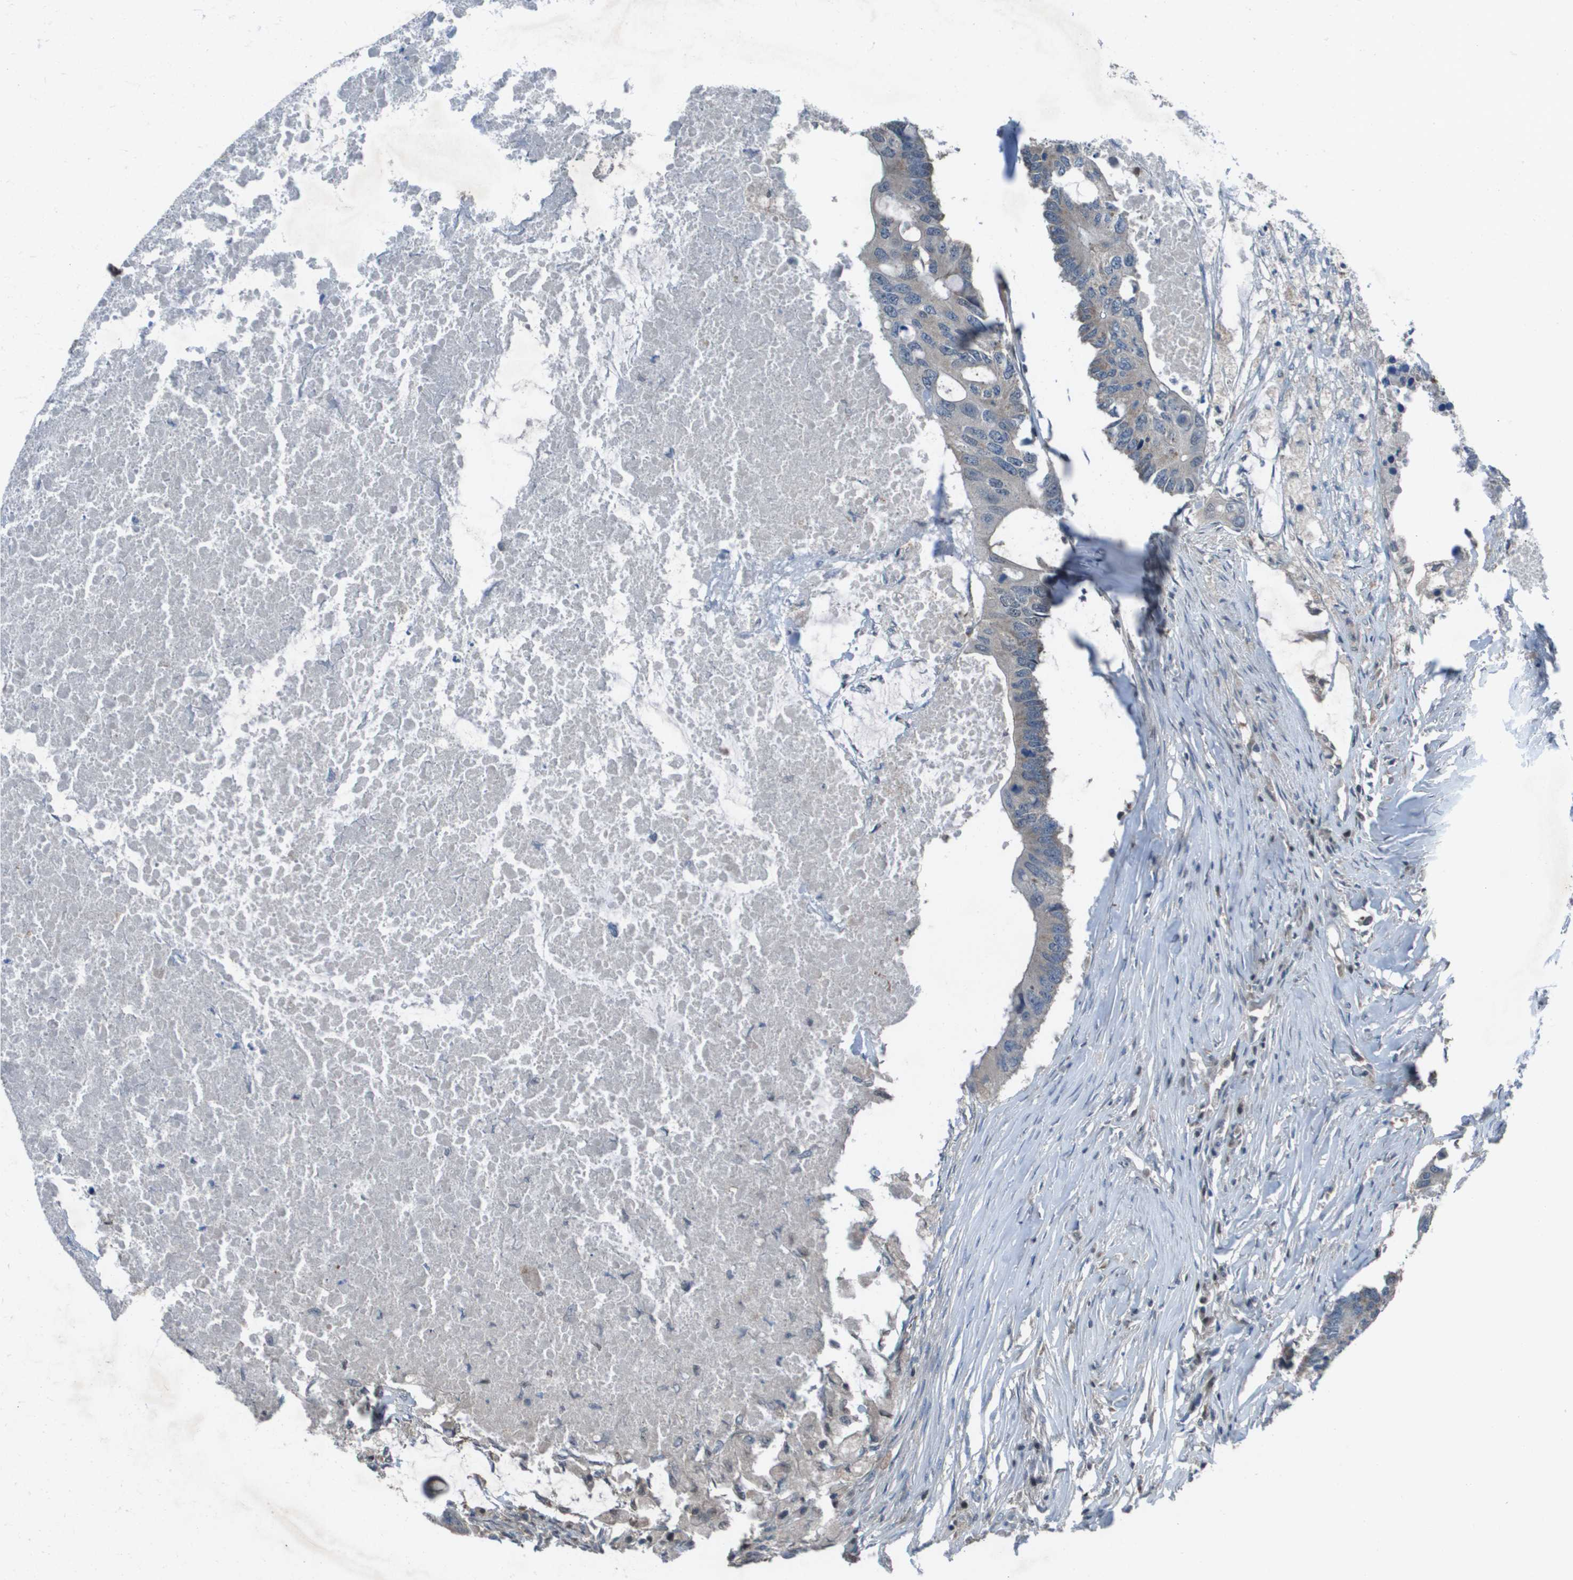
{"staining": {"intensity": "moderate", "quantity": "<25%", "location": "cytoplasmic/membranous"}, "tissue": "colorectal cancer", "cell_type": "Tumor cells", "image_type": "cancer", "snomed": [{"axis": "morphology", "description": "Adenocarcinoma, NOS"}, {"axis": "topography", "description": "Colon"}], "caption": "Immunohistochemical staining of adenocarcinoma (colorectal) reveals low levels of moderate cytoplasmic/membranous expression in approximately <25% of tumor cells. (DAB = brown stain, brightfield microscopy at high magnification).", "gene": "CAMK4", "patient": {"sex": "male", "age": 71}}